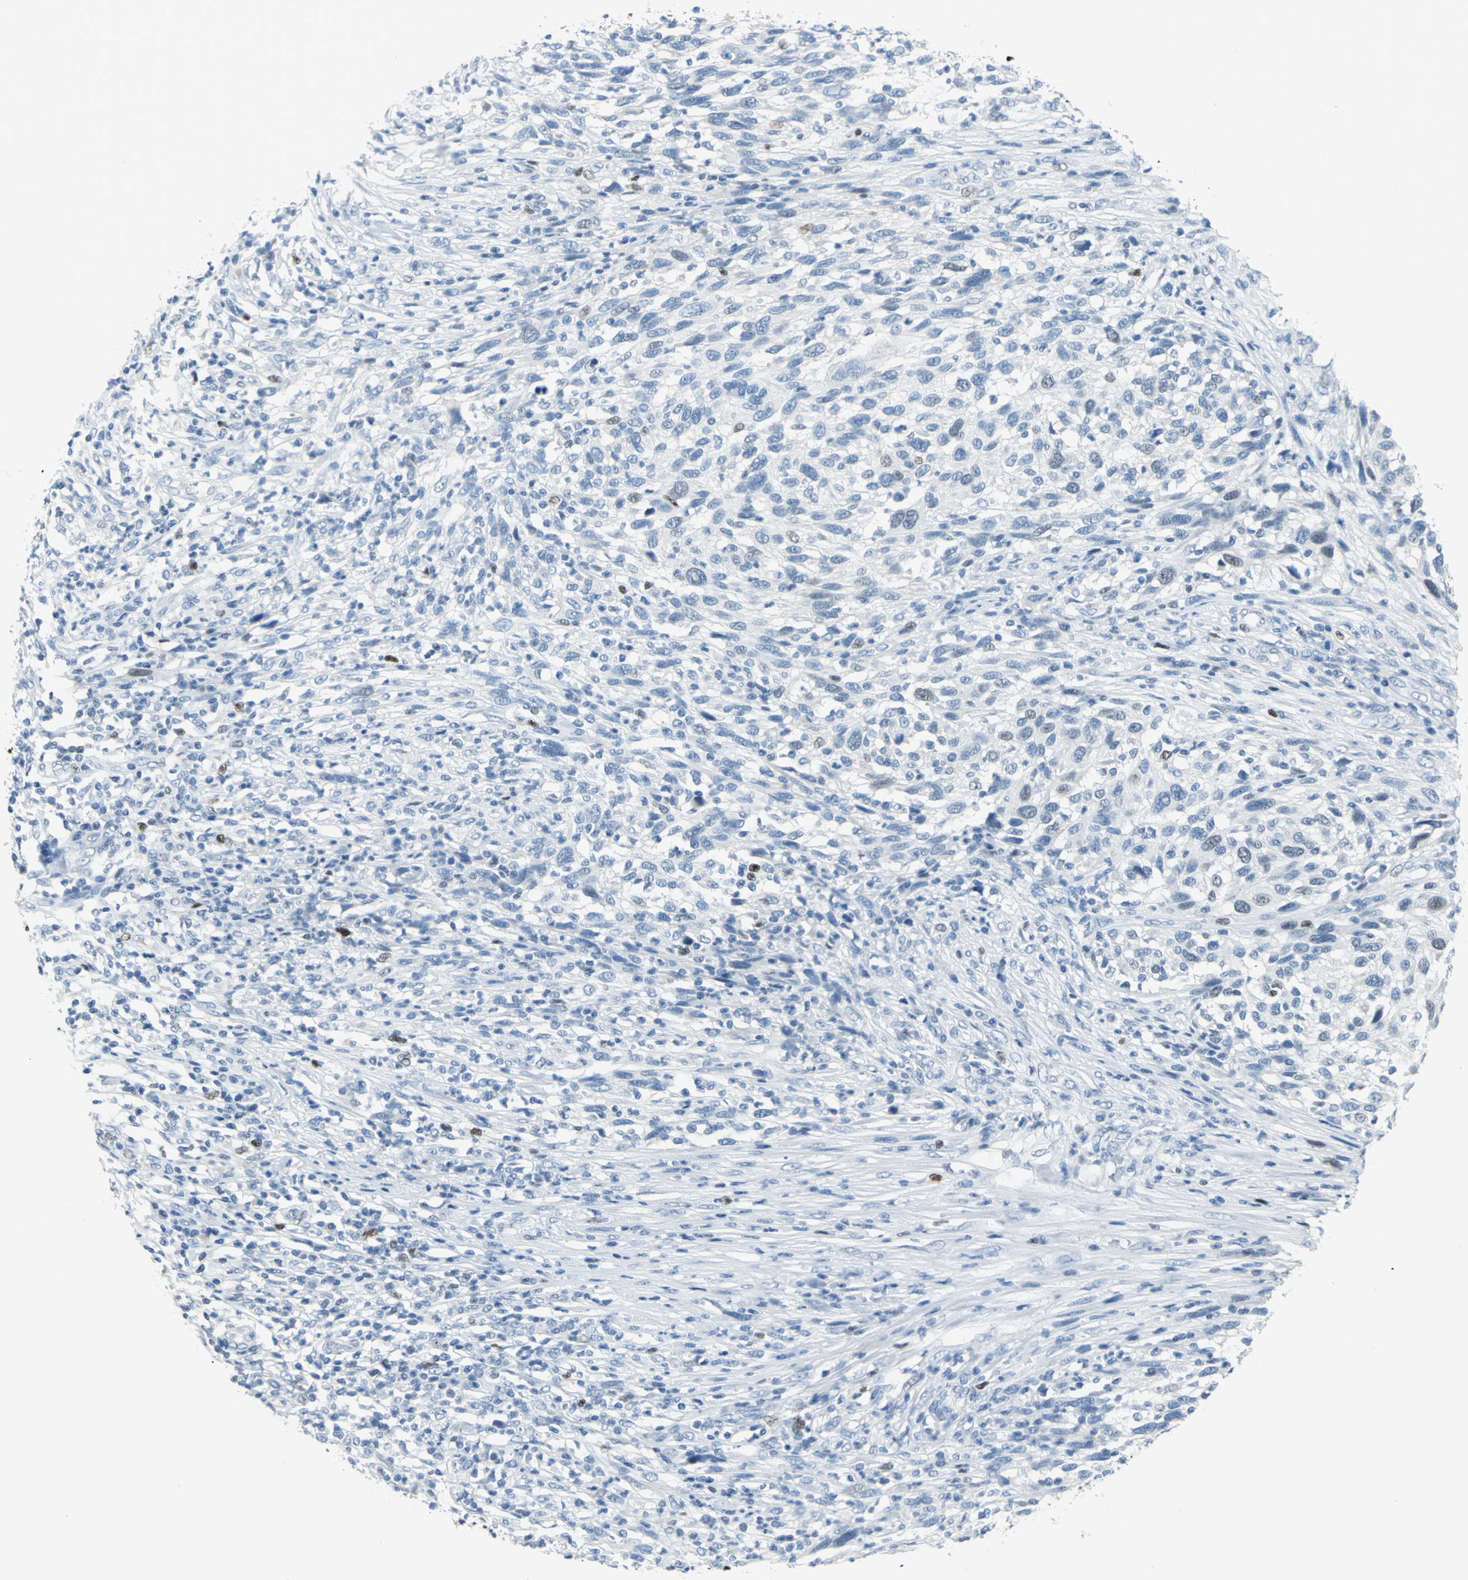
{"staining": {"intensity": "weak", "quantity": "<25%", "location": "nuclear"}, "tissue": "melanoma", "cell_type": "Tumor cells", "image_type": "cancer", "snomed": [{"axis": "morphology", "description": "Malignant melanoma, Metastatic site"}, {"axis": "topography", "description": "Lymph node"}], "caption": "Protein analysis of melanoma displays no significant staining in tumor cells.", "gene": "MCM3", "patient": {"sex": "male", "age": 61}}